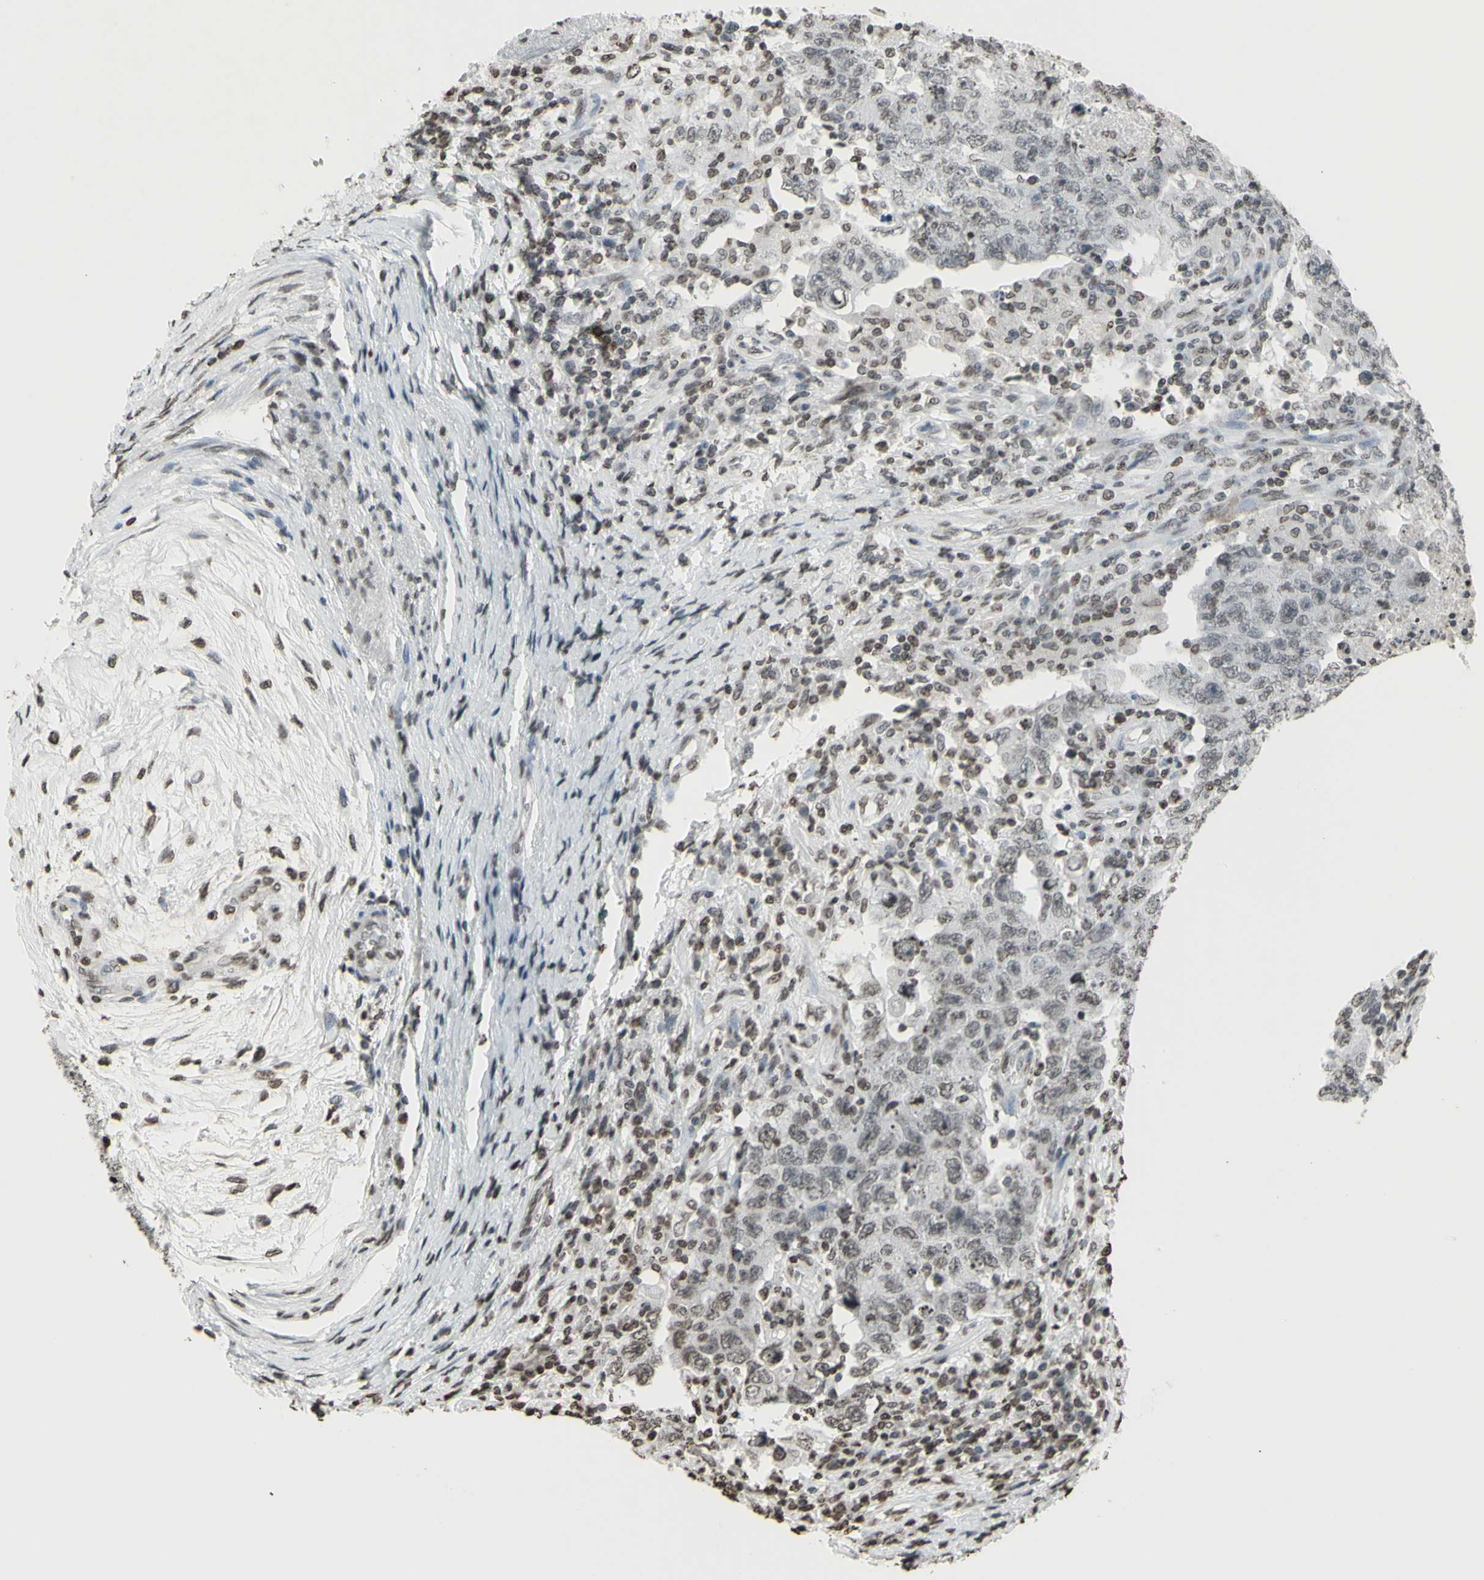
{"staining": {"intensity": "negative", "quantity": "none", "location": "none"}, "tissue": "testis cancer", "cell_type": "Tumor cells", "image_type": "cancer", "snomed": [{"axis": "morphology", "description": "Carcinoma, Embryonal, NOS"}, {"axis": "topography", "description": "Testis"}], "caption": "The micrograph displays no significant expression in tumor cells of testis cancer (embryonal carcinoma).", "gene": "CD79B", "patient": {"sex": "male", "age": 26}}